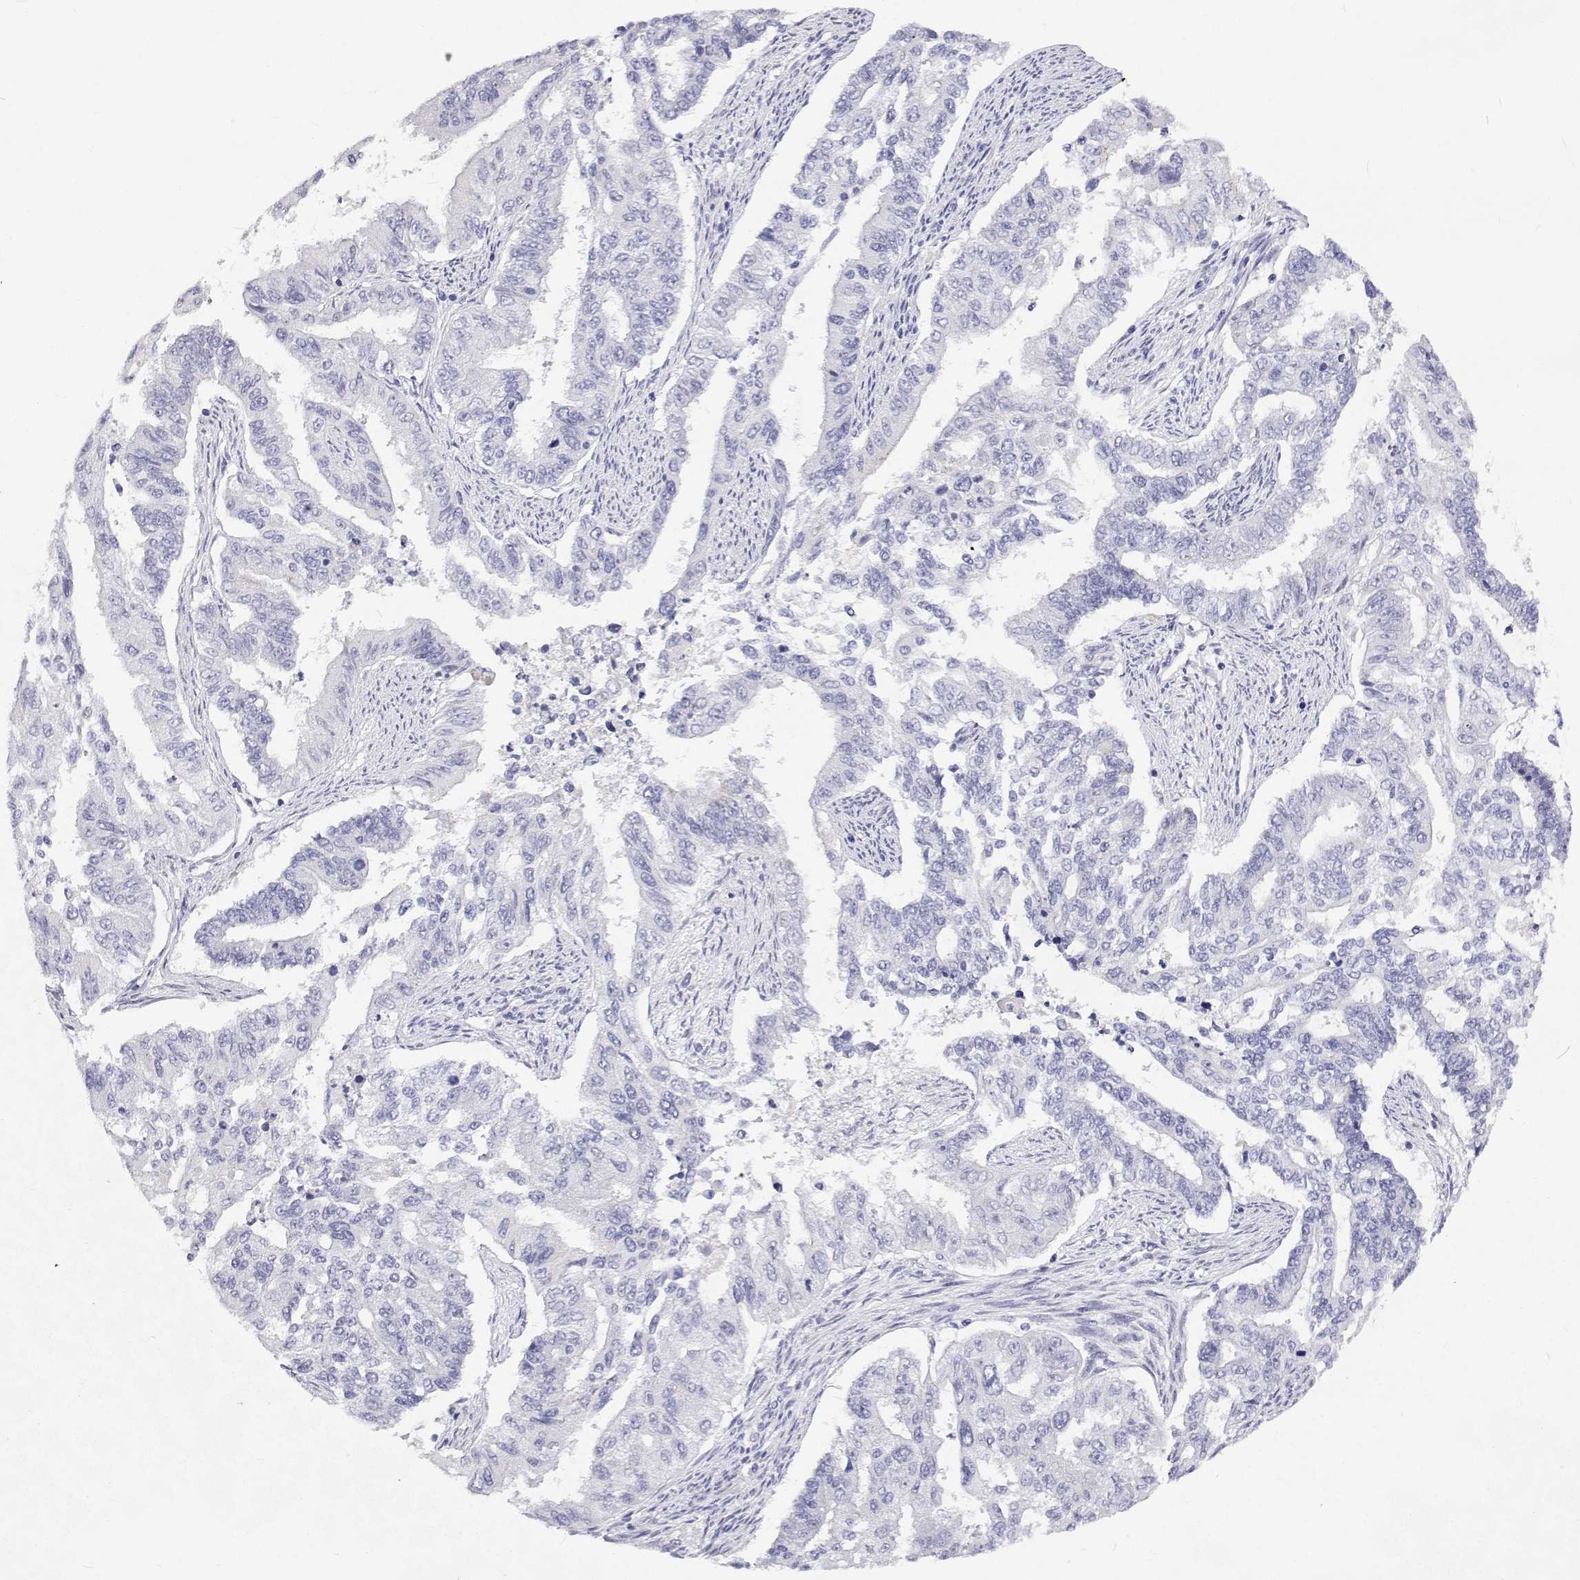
{"staining": {"intensity": "negative", "quantity": "none", "location": "none"}, "tissue": "endometrial cancer", "cell_type": "Tumor cells", "image_type": "cancer", "snomed": [{"axis": "morphology", "description": "Adenocarcinoma, NOS"}, {"axis": "topography", "description": "Uterus"}], "caption": "Immunohistochemistry (IHC) photomicrograph of neoplastic tissue: human endometrial adenocarcinoma stained with DAB demonstrates no significant protein expression in tumor cells.", "gene": "NCR2", "patient": {"sex": "female", "age": 59}}